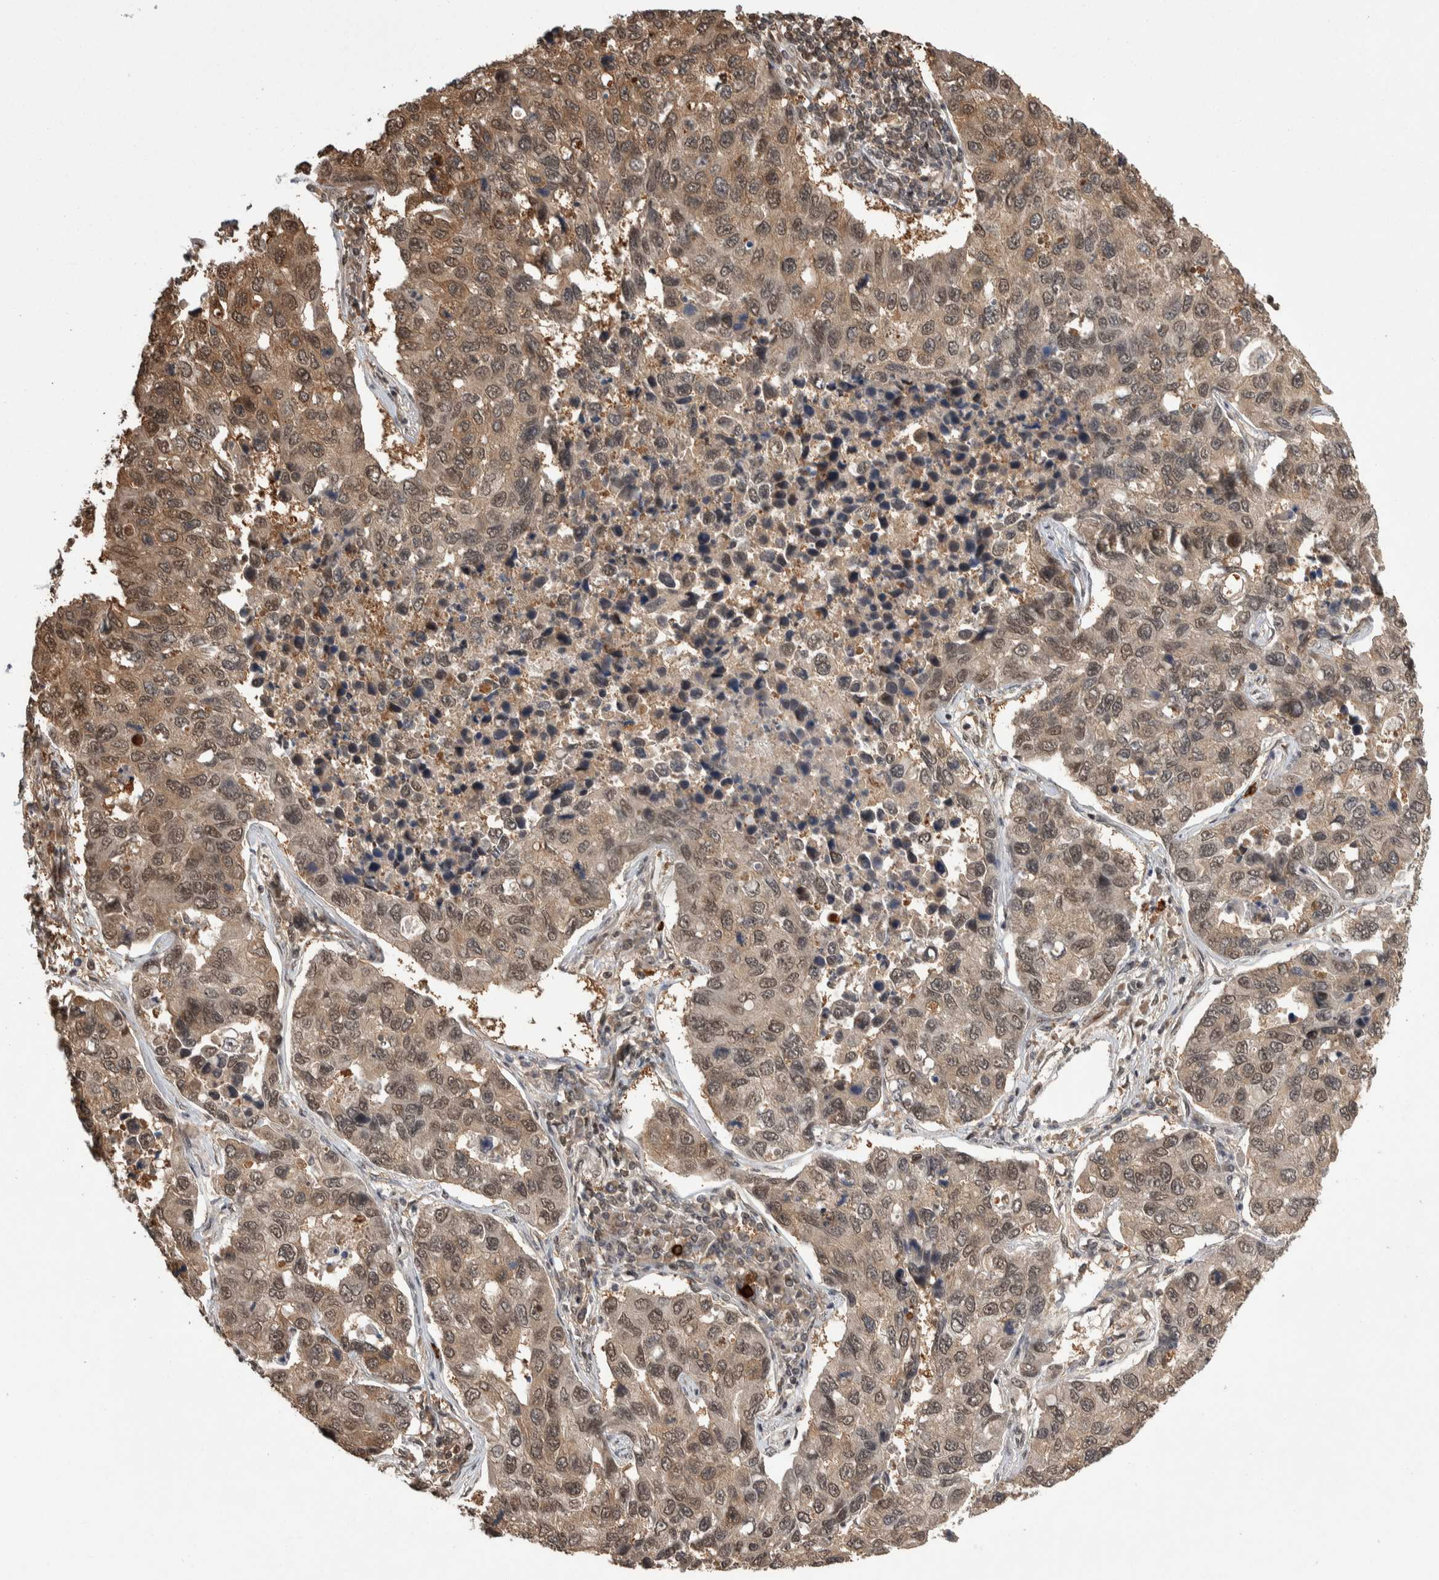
{"staining": {"intensity": "moderate", "quantity": ">75%", "location": "cytoplasmic/membranous,nuclear"}, "tissue": "lung cancer", "cell_type": "Tumor cells", "image_type": "cancer", "snomed": [{"axis": "morphology", "description": "Adenocarcinoma, NOS"}, {"axis": "topography", "description": "Lung"}], "caption": "Protein positivity by IHC displays moderate cytoplasmic/membranous and nuclear staining in about >75% of tumor cells in lung cancer. Nuclei are stained in blue.", "gene": "ZNF592", "patient": {"sex": "male", "age": 64}}